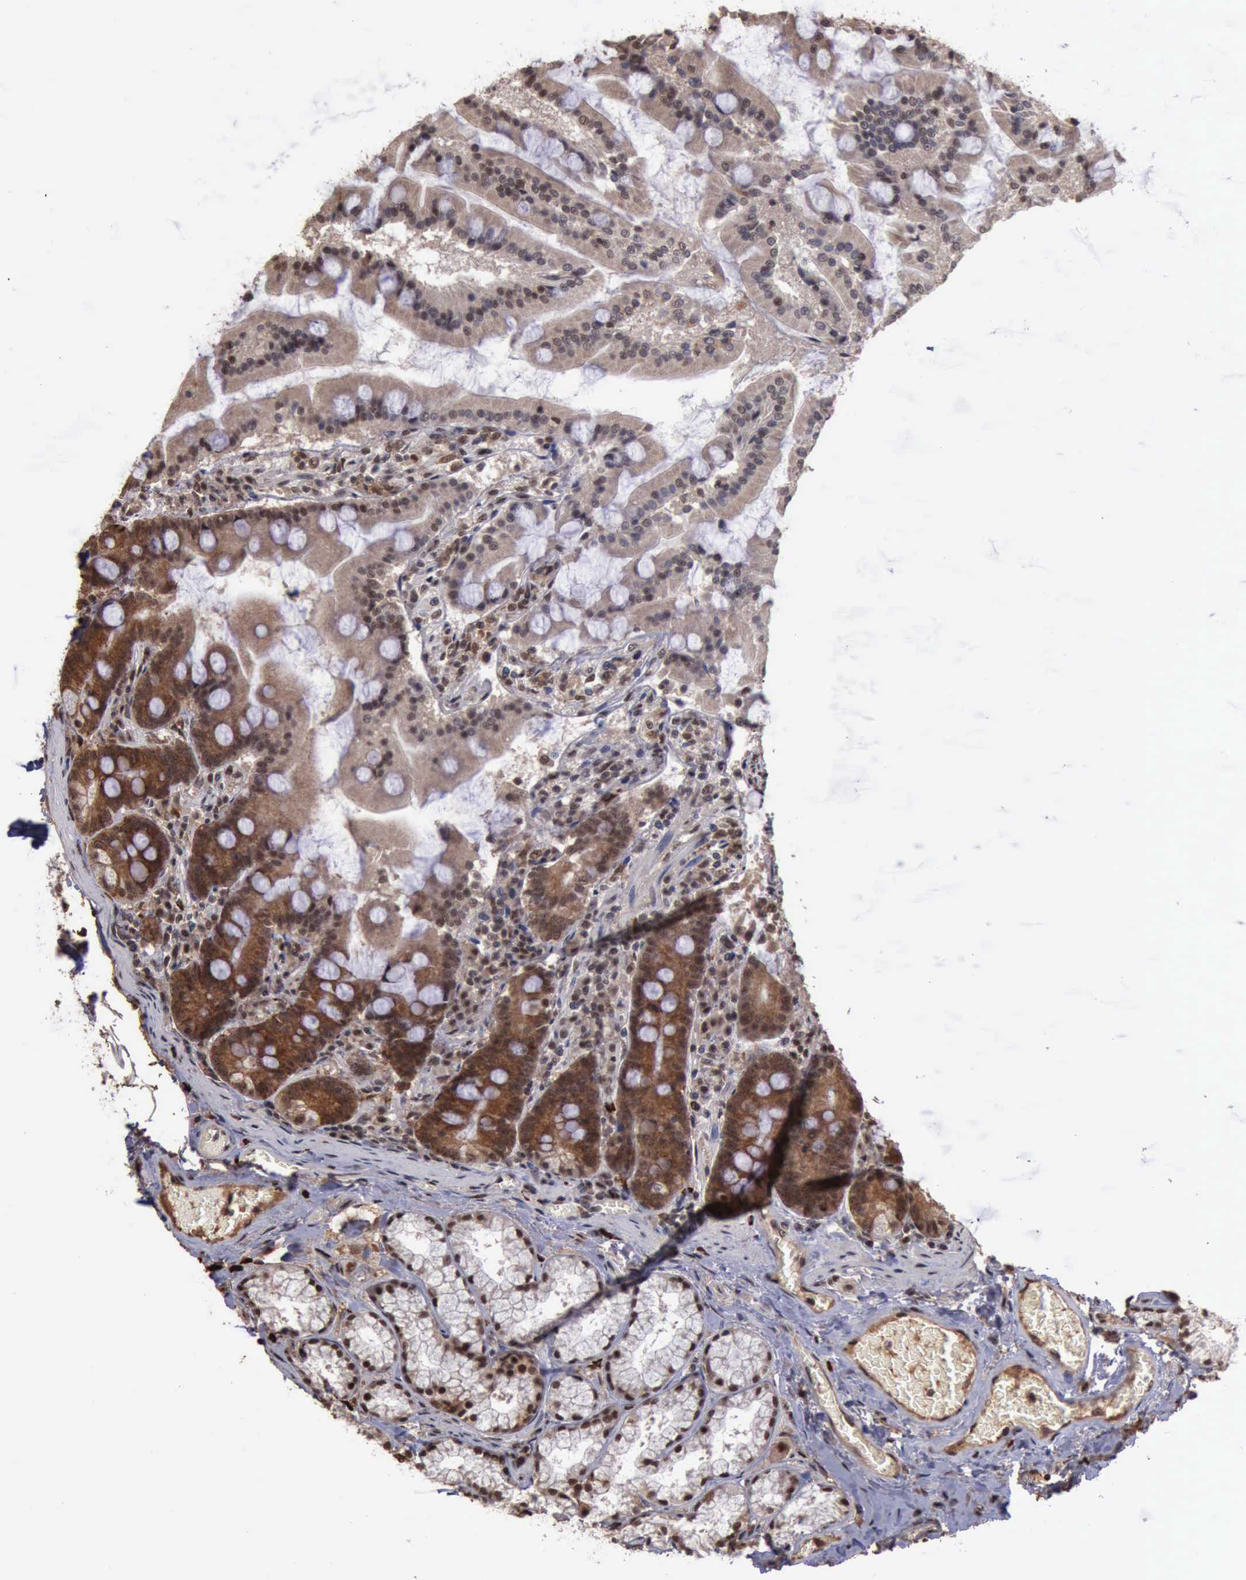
{"staining": {"intensity": "moderate", "quantity": ">75%", "location": "cytoplasmic/membranous,nuclear"}, "tissue": "duodenum", "cell_type": "Glandular cells", "image_type": "normal", "snomed": [{"axis": "morphology", "description": "Normal tissue, NOS"}, {"axis": "topography", "description": "Duodenum"}], "caption": "Protein expression analysis of unremarkable duodenum reveals moderate cytoplasmic/membranous,nuclear staining in approximately >75% of glandular cells.", "gene": "TRMT2A", "patient": {"sex": "female", "age": 64}}